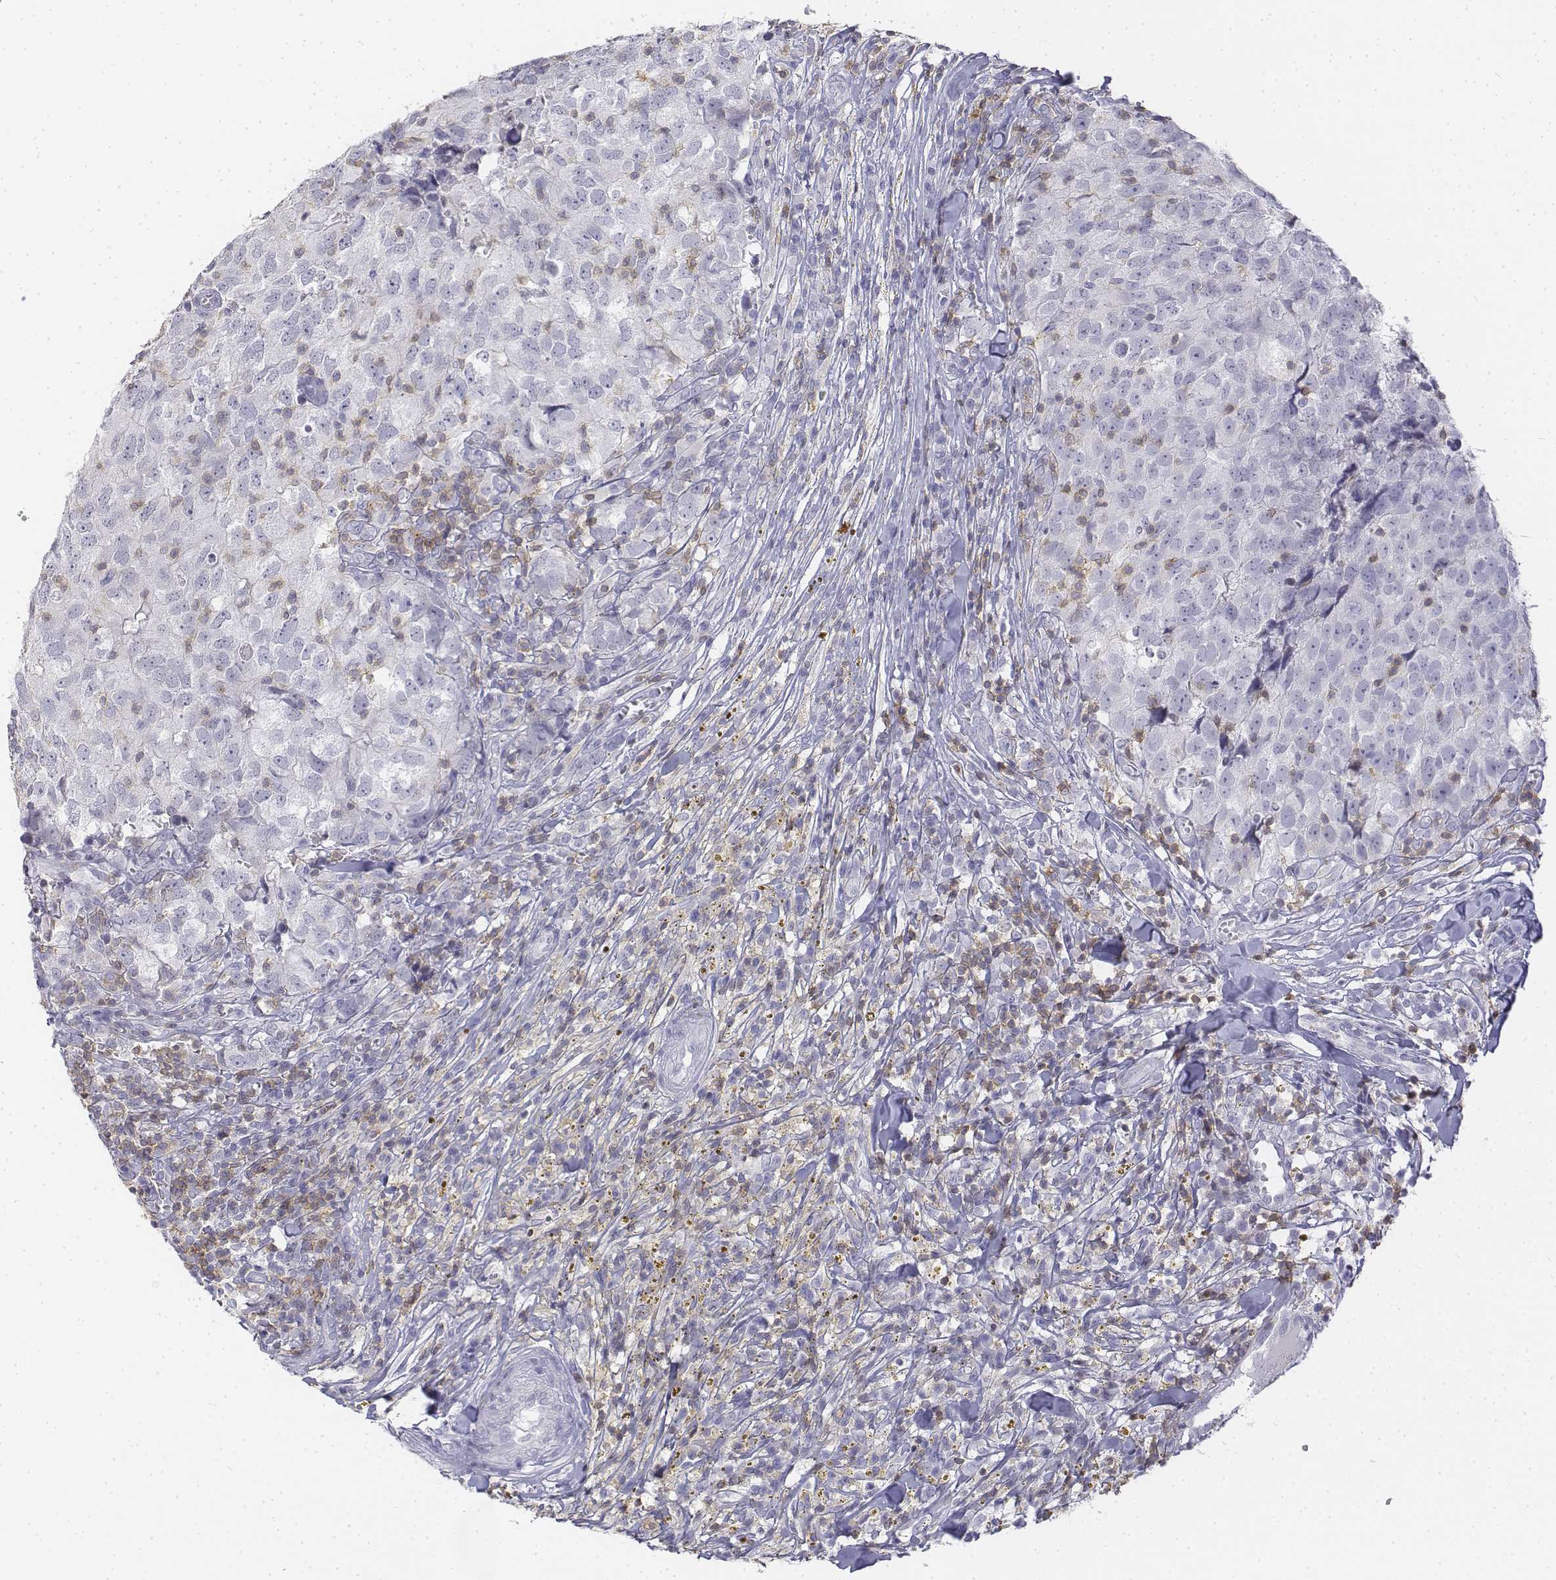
{"staining": {"intensity": "negative", "quantity": "none", "location": "none"}, "tissue": "breast cancer", "cell_type": "Tumor cells", "image_type": "cancer", "snomed": [{"axis": "morphology", "description": "Duct carcinoma"}, {"axis": "topography", "description": "Breast"}], "caption": "Immunohistochemistry (IHC) photomicrograph of neoplastic tissue: breast cancer (infiltrating ductal carcinoma) stained with DAB exhibits no significant protein positivity in tumor cells. (DAB (3,3'-diaminobenzidine) immunohistochemistry (IHC), high magnification).", "gene": "CD3E", "patient": {"sex": "female", "age": 30}}